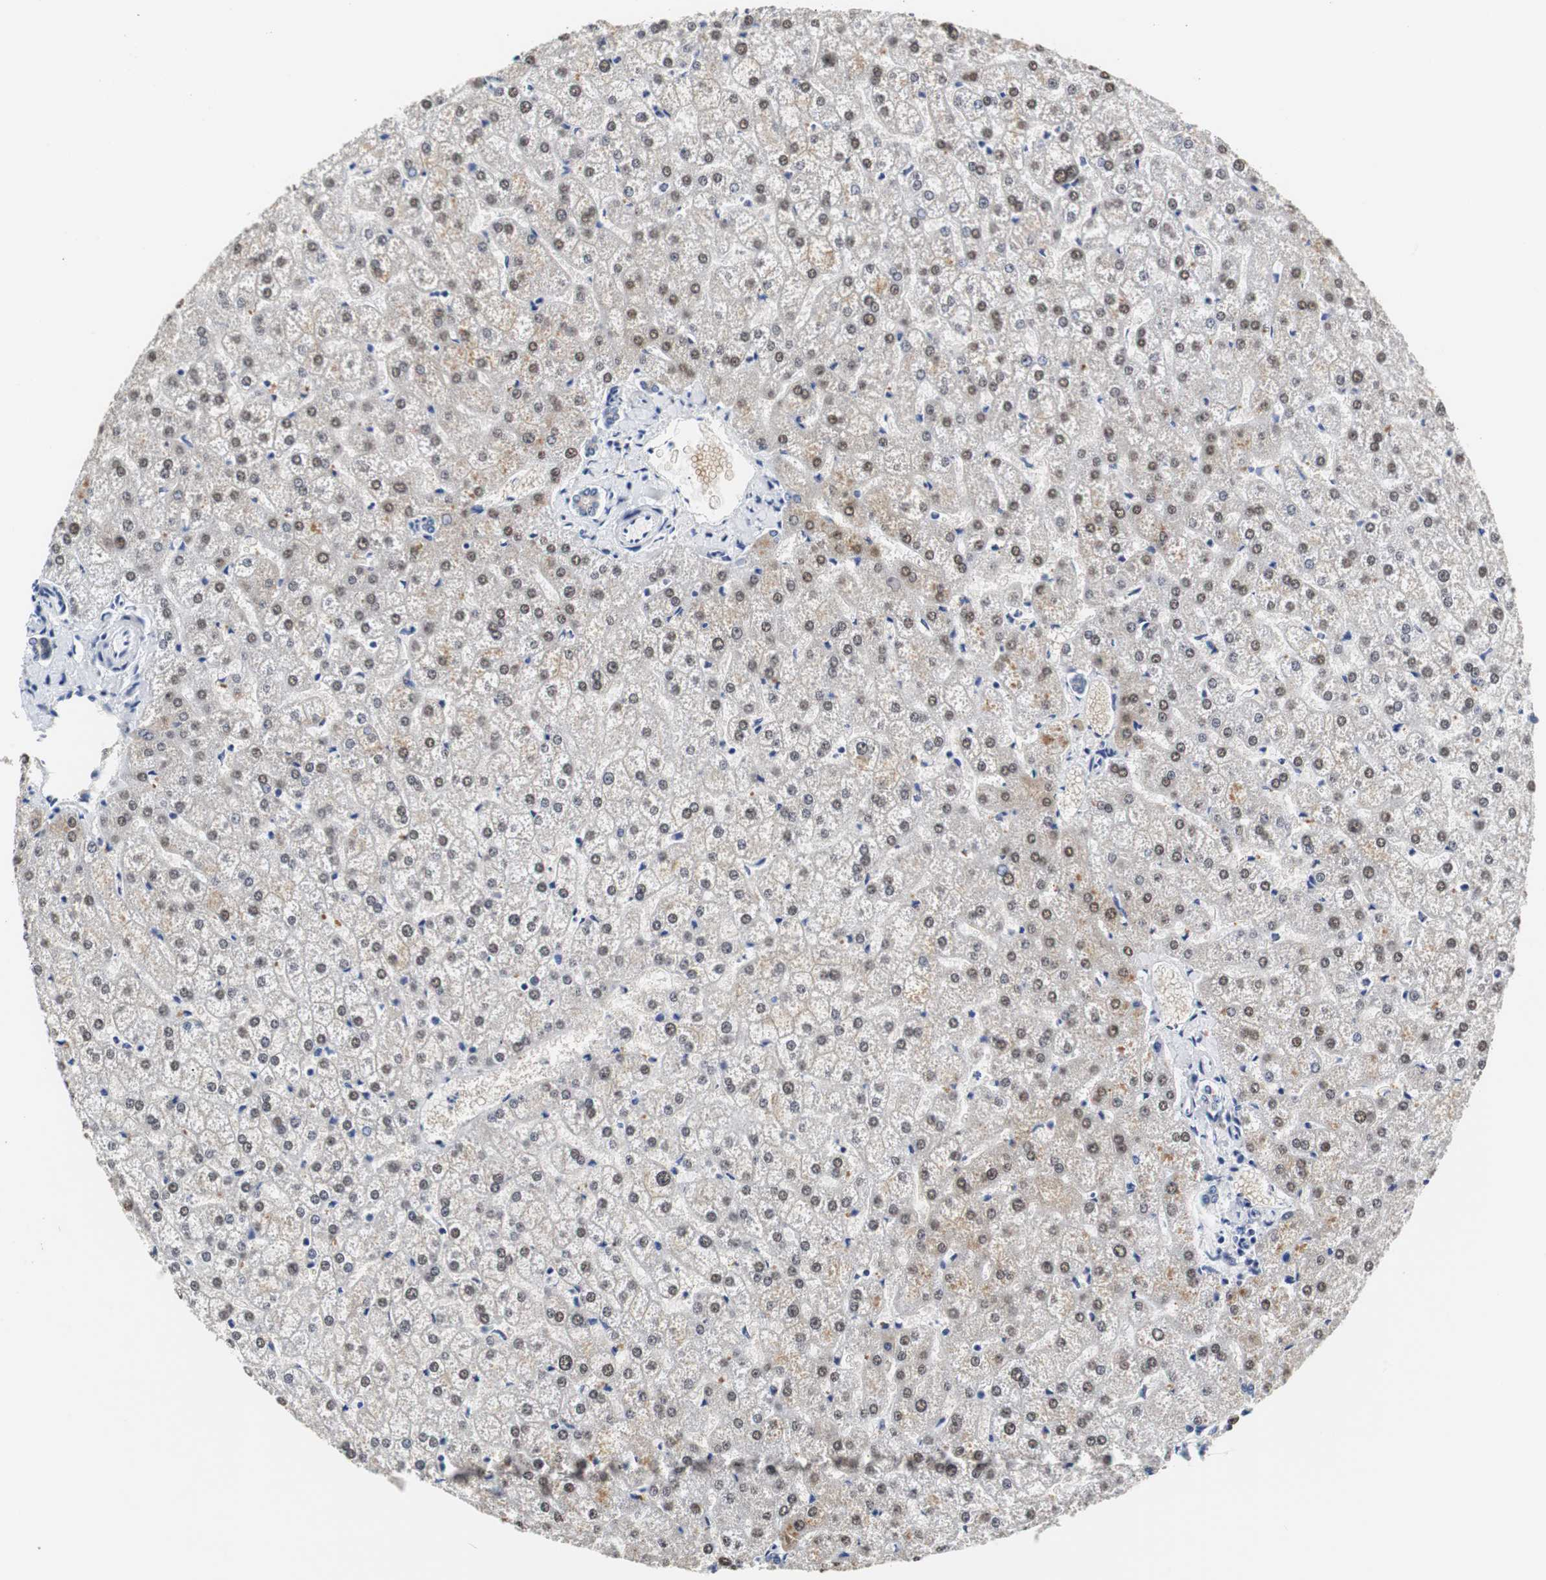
{"staining": {"intensity": "weak", "quantity": "25%-75%", "location": "cytoplasmic/membranous"}, "tissue": "liver", "cell_type": "Cholangiocytes", "image_type": "normal", "snomed": [{"axis": "morphology", "description": "Normal tissue, NOS"}, {"axis": "topography", "description": "Liver"}], "caption": "Normal liver displays weak cytoplasmic/membranous positivity in about 25%-75% of cholangiocytes.", "gene": "PCK1", "patient": {"sex": "female", "age": 32}}